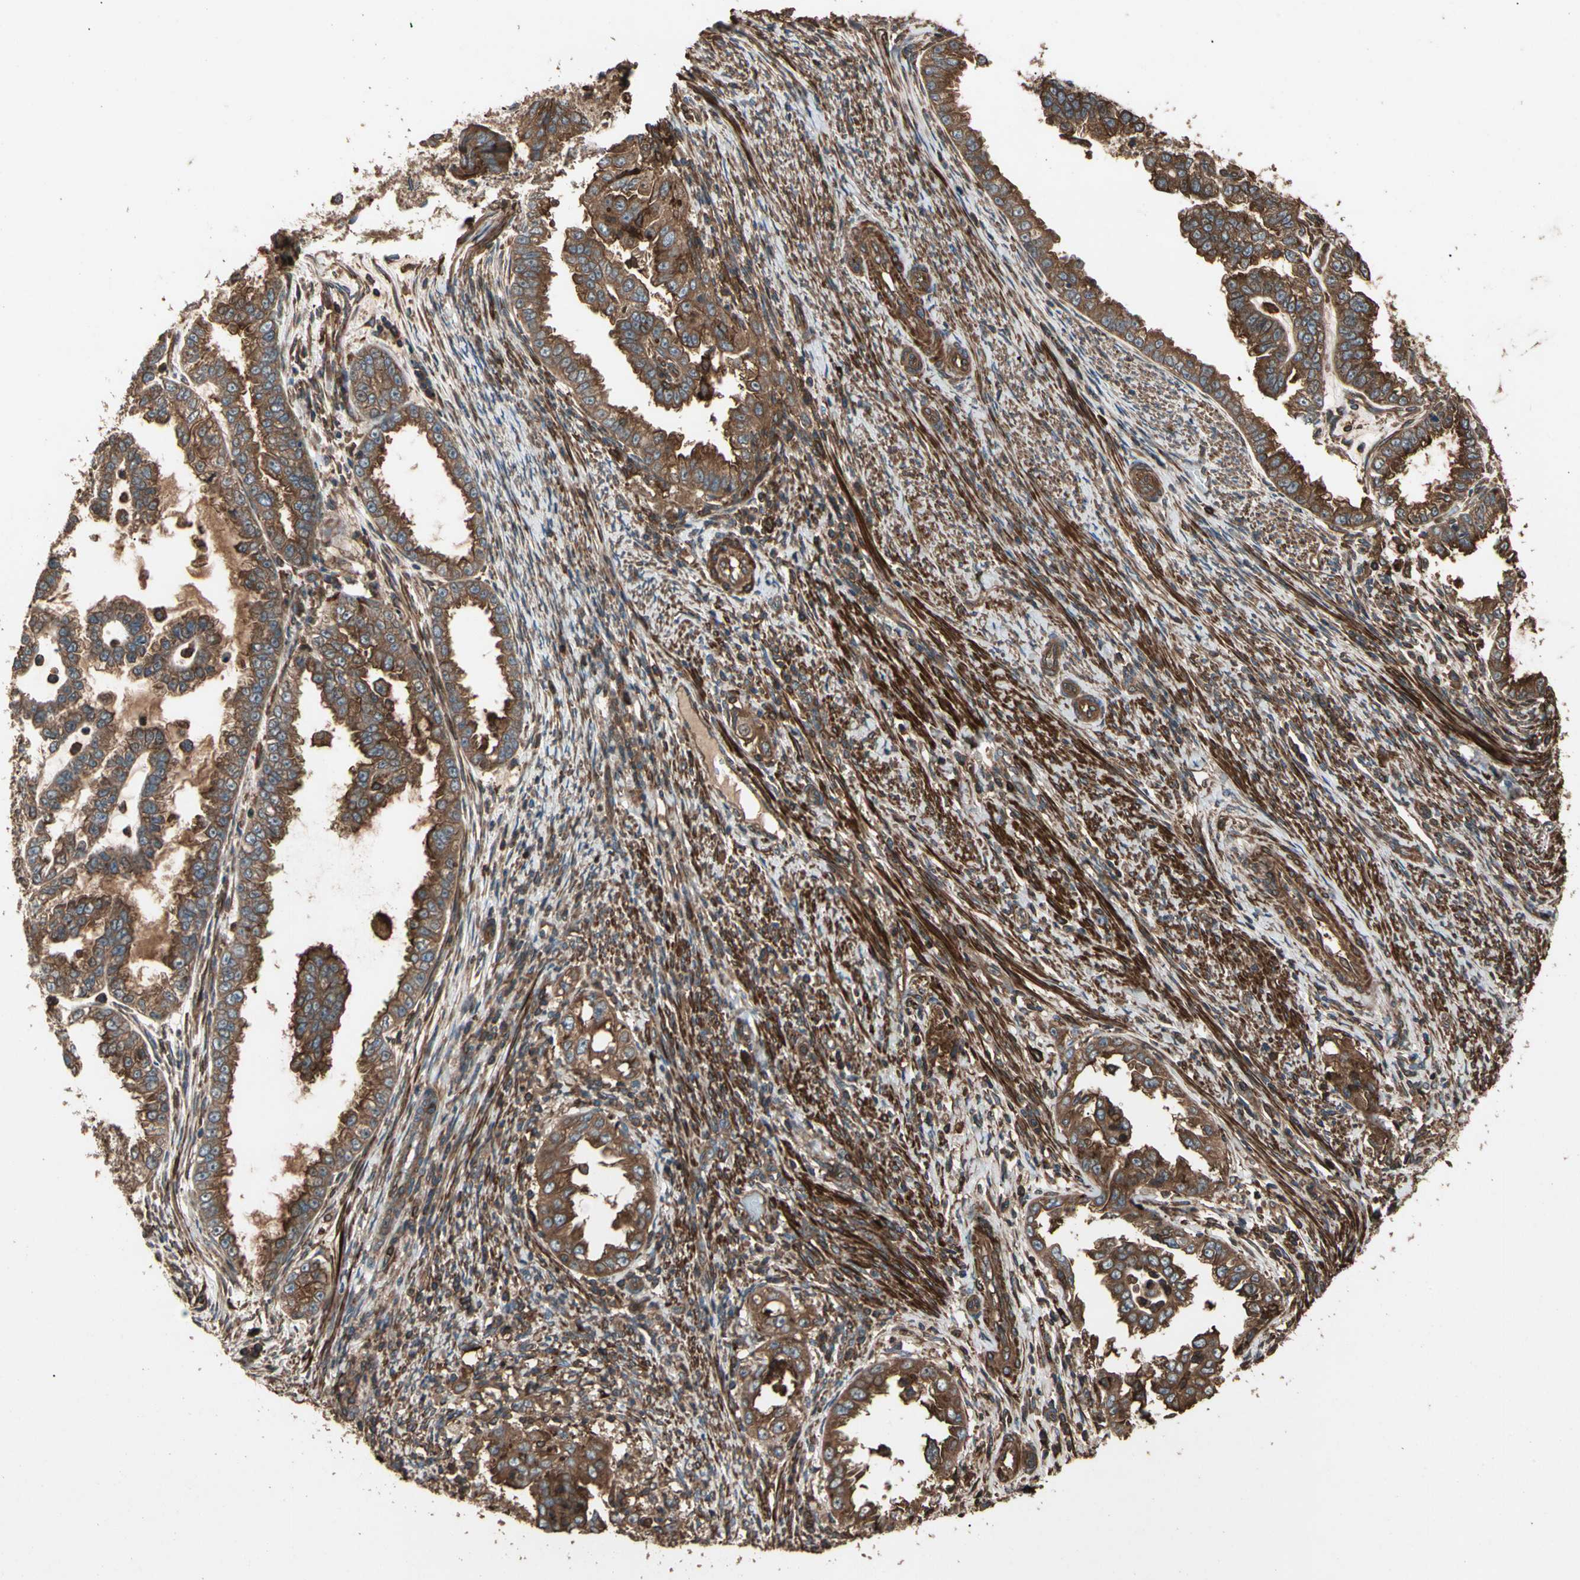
{"staining": {"intensity": "strong", "quantity": ">75%", "location": "cytoplasmic/membranous"}, "tissue": "endometrial cancer", "cell_type": "Tumor cells", "image_type": "cancer", "snomed": [{"axis": "morphology", "description": "Adenocarcinoma, NOS"}, {"axis": "topography", "description": "Endometrium"}], "caption": "Immunohistochemistry (IHC) of endometrial cancer (adenocarcinoma) demonstrates high levels of strong cytoplasmic/membranous expression in about >75% of tumor cells. Nuclei are stained in blue.", "gene": "AGBL2", "patient": {"sex": "female", "age": 85}}